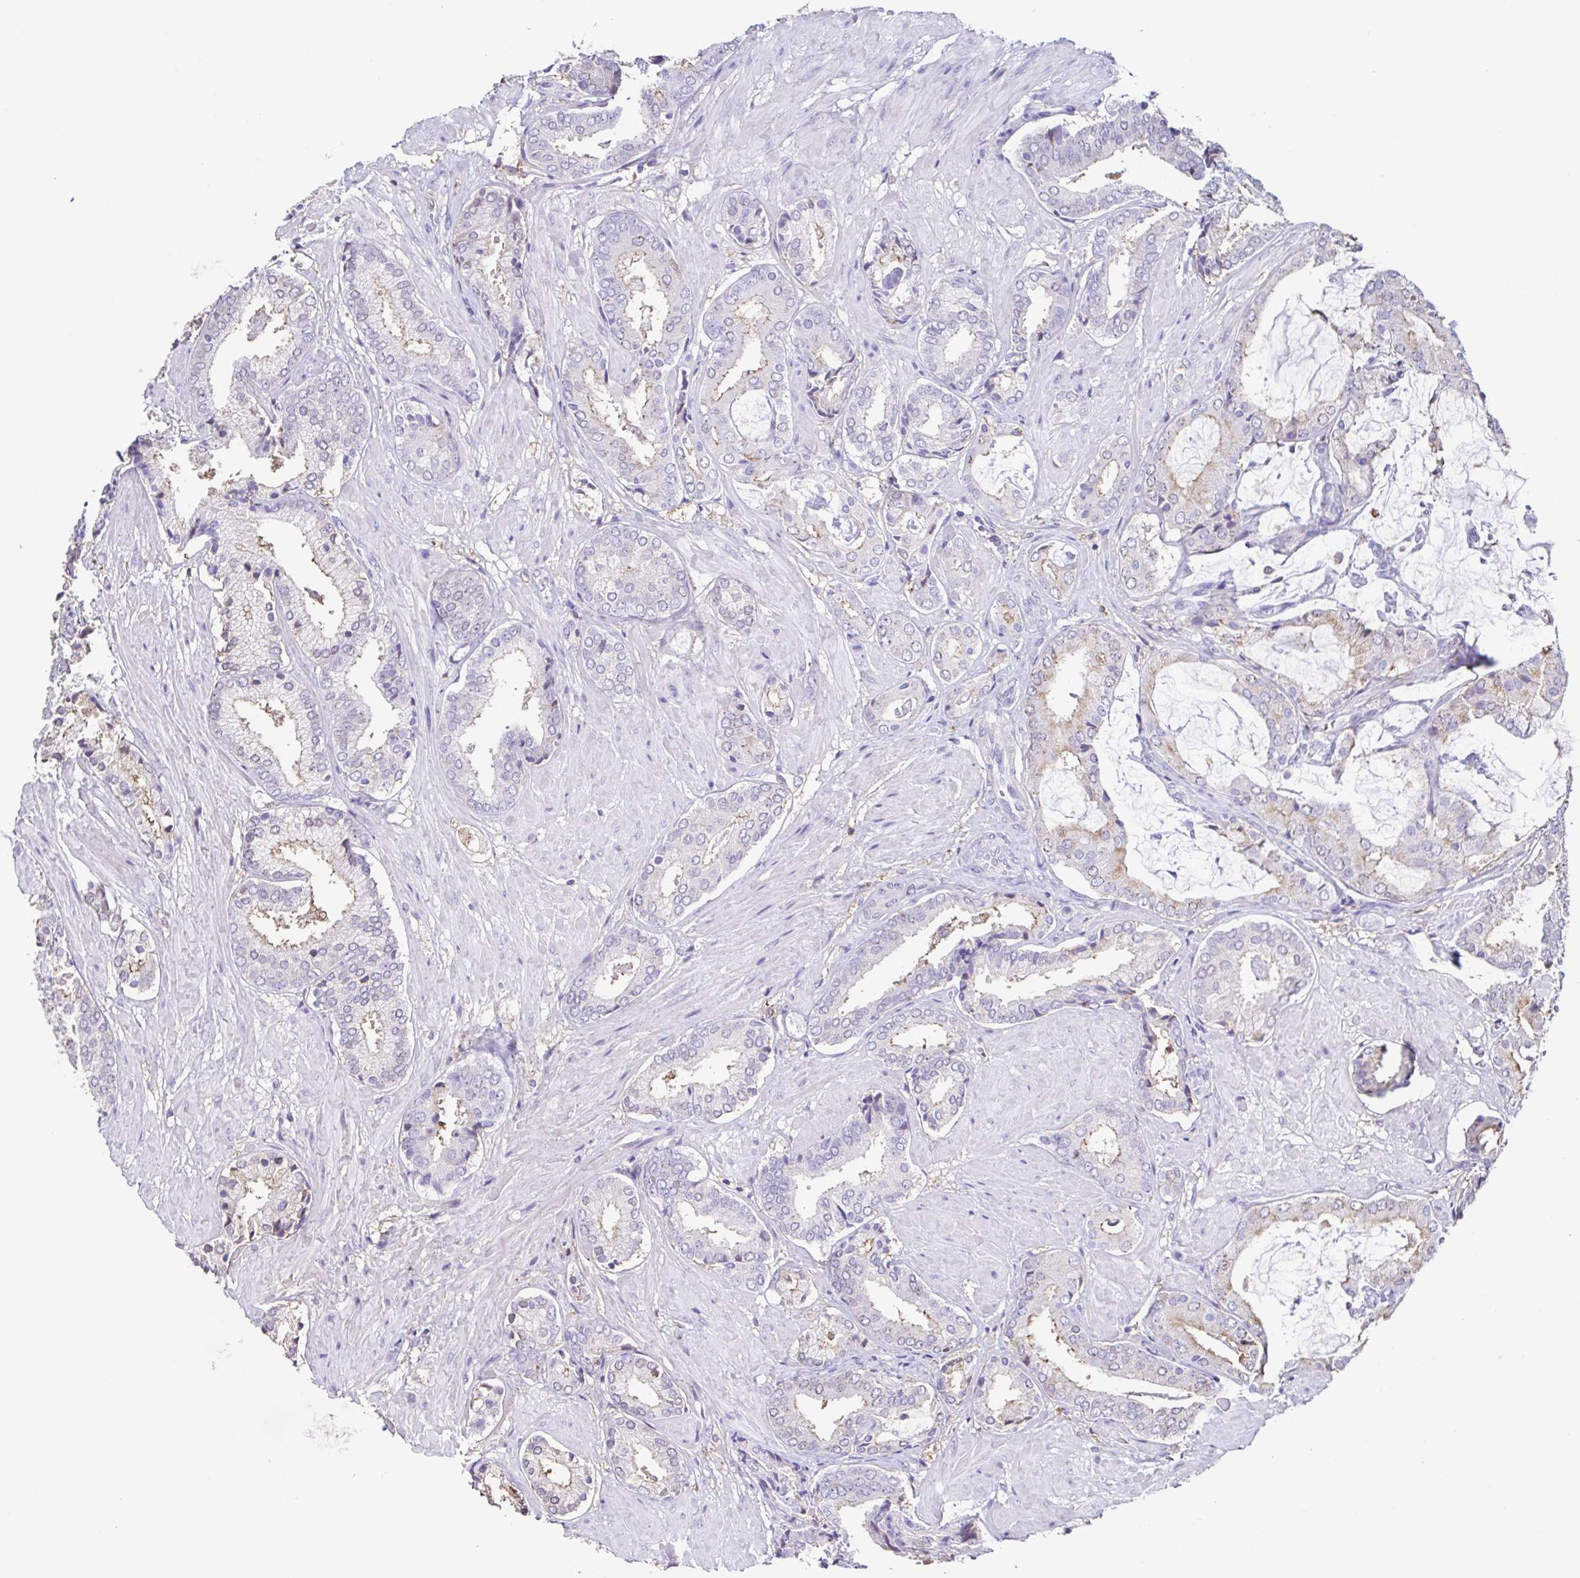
{"staining": {"intensity": "weak", "quantity": "25%-75%", "location": "cytoplasmic/membranous"}, "tissue": "prostate cancer", "cell_type": "Tumor cells", "image_type": "cancer", "snomed": [{"axis": "morphology", "description": "Adenocarcinoma, High grade"}, {"axis": "topography", "description": "Prostate"}], "caption": "Immunohistochemistry photomicrograph of neoplastic tissue: prostate cancer (adenocarcinoma (high-grade)) stained using IHC exhibits low levels of weak protein expression localized specifically in the cytoplasmic/membranous of tumor cells, appearing as a cytoplasmic/membranous brown color.", "gene": "ANXA10", "patient": {"sex": "male", "age": 56}}